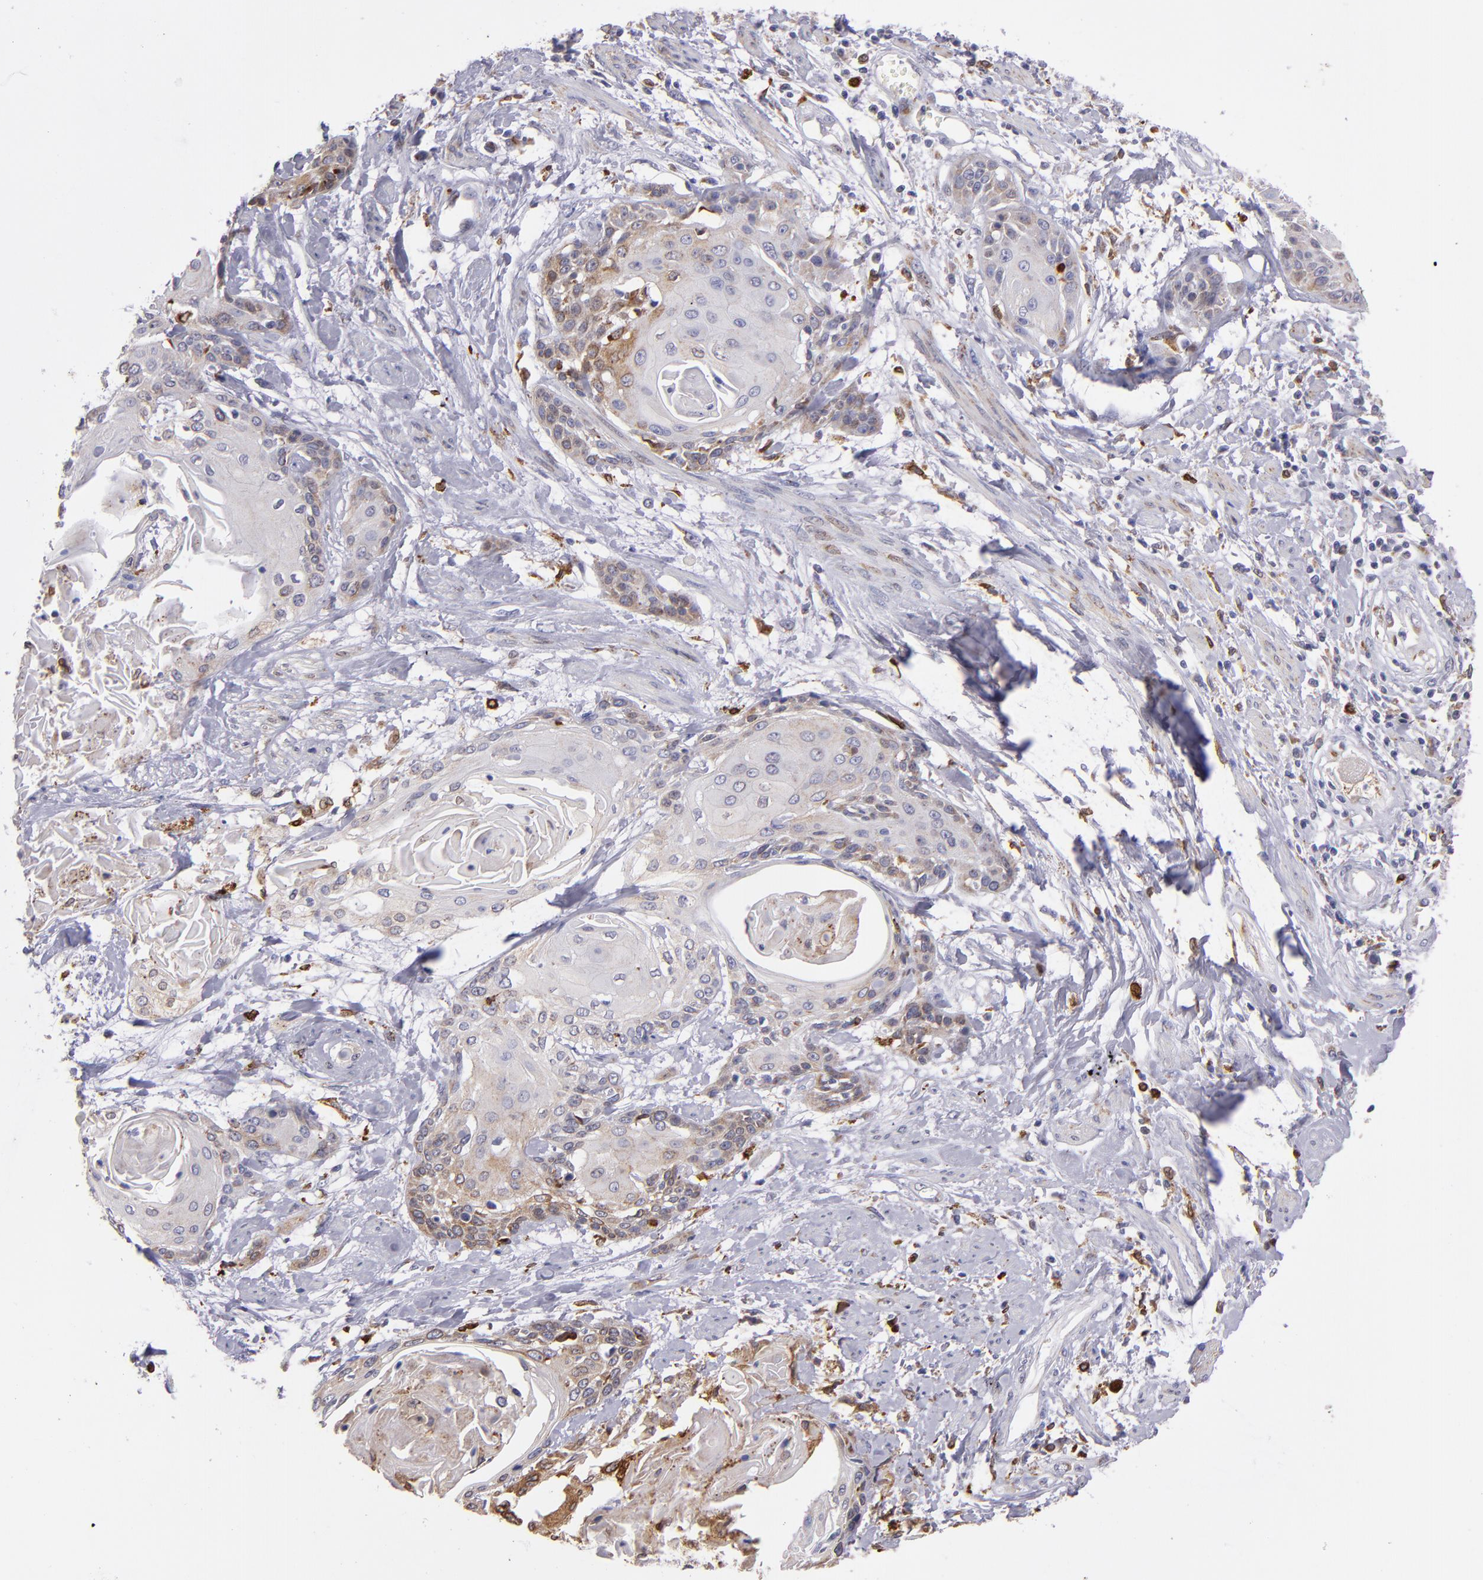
{"staining": {"intensity": "weak", "quantity": "<25%", "location": "cytoplasmic/membranous"}, "tissue": "cervical cancer", "cell_type": "Tumor cells", "image_type": "cancer", "snomed": [{"axis": "morphology", "description": "Squamous cell carcinoma, NOS"}, {"axis": "topography", "description": "Cervix"}], "caption": "Tumor cells show no significant protein staining in cervical cancer.", "gene": "PTGS1", "patient": {"sex": "female", "age": 57}}